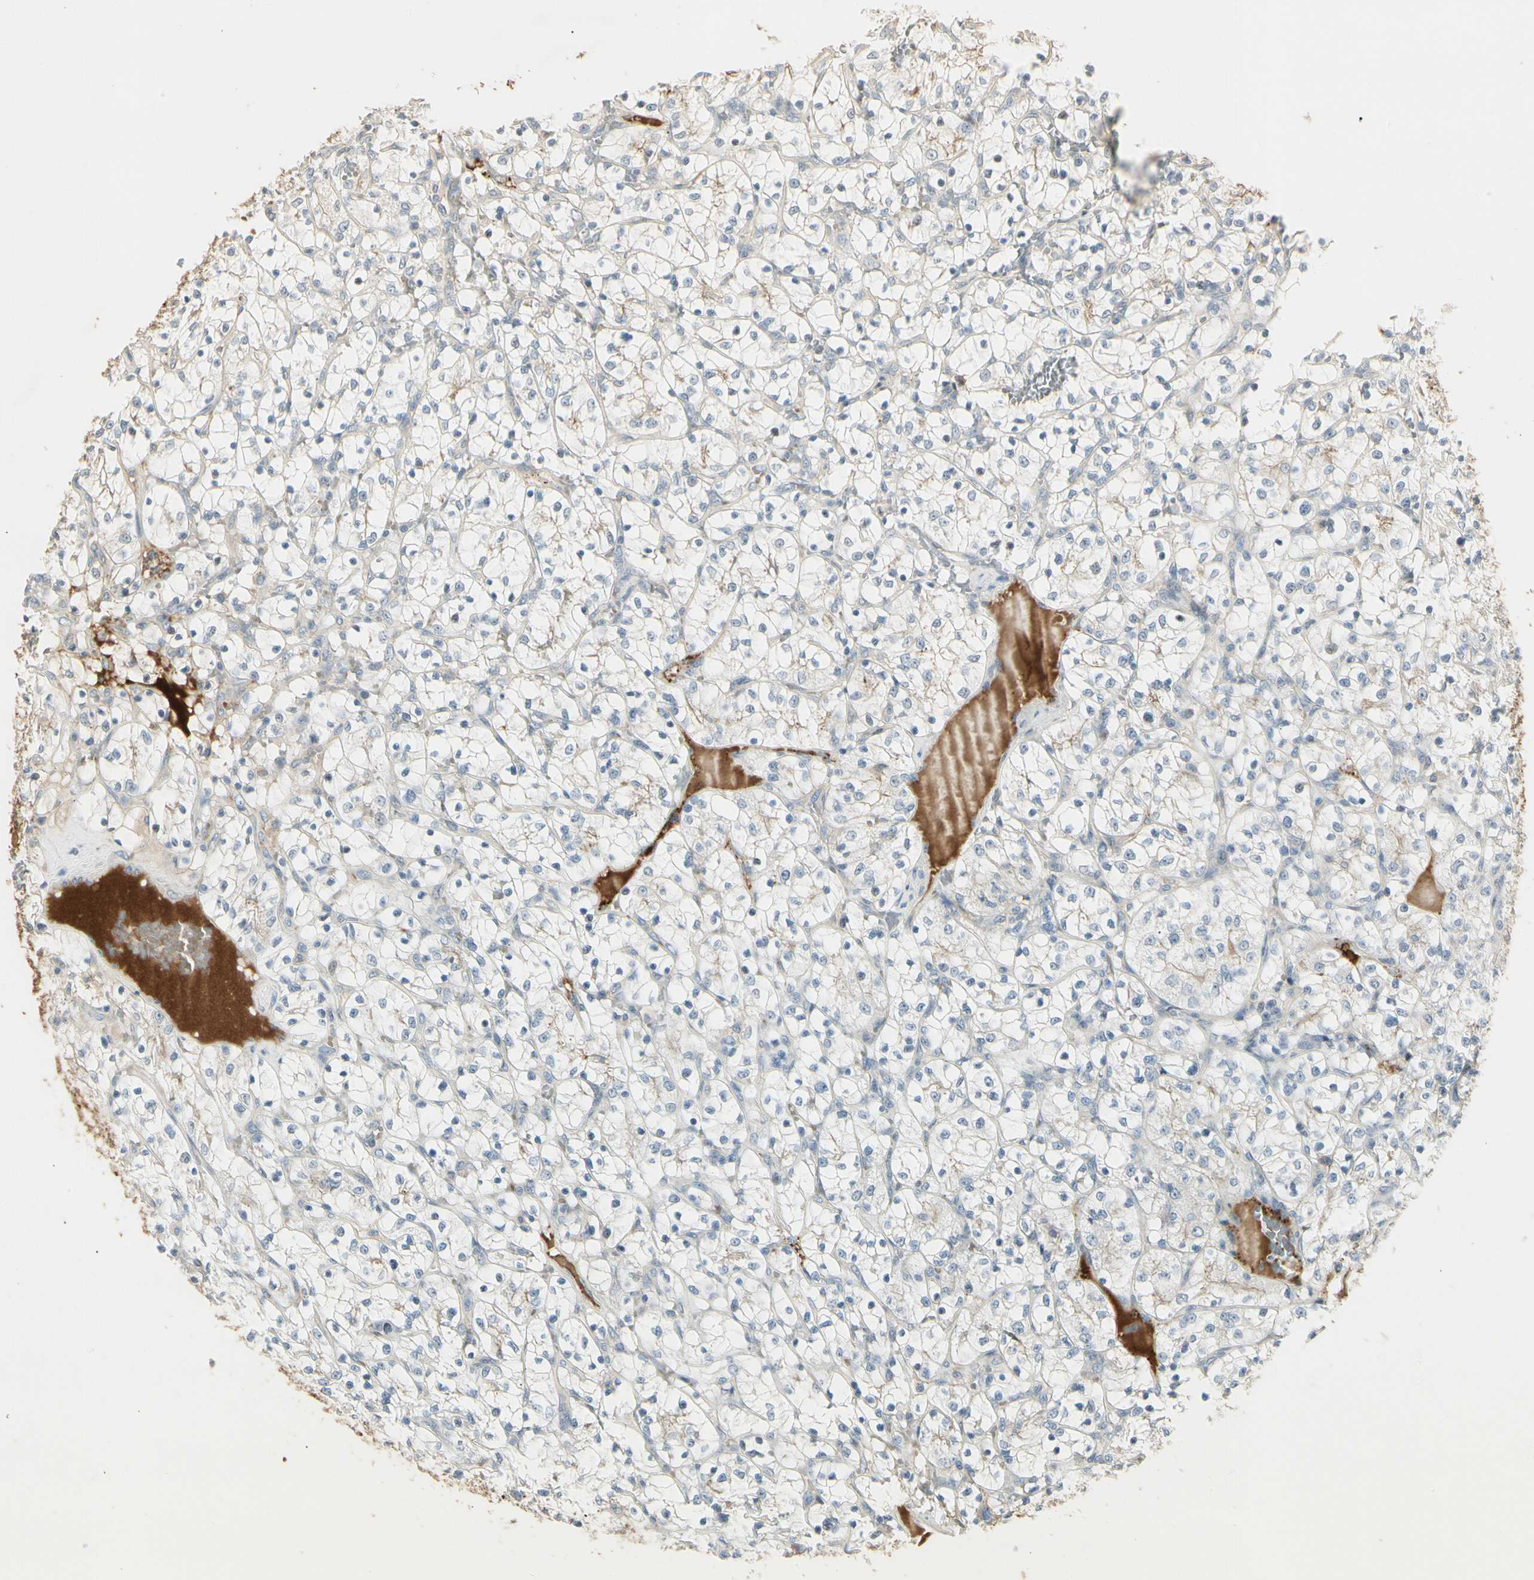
{"staining": {"intensity": "weak", "quantity": "<25%", "location": "cytoplasmic/membranous"}, "tissue": "renal cancer", "cell_type": "Tumor cells", "image_type": "cancer", "snomed": [{"axis": "morphology", "description": "Adenocarcinoma, NOS"}, {"axis": "topography", "description": "Kidney"}], "caption": "Micrograph shows no protein expression in tumor cells of renal cancer (adenocarcinoma) tissue.", "gene": "SKIL", "patient": {"sex": "female", "age": 69}}